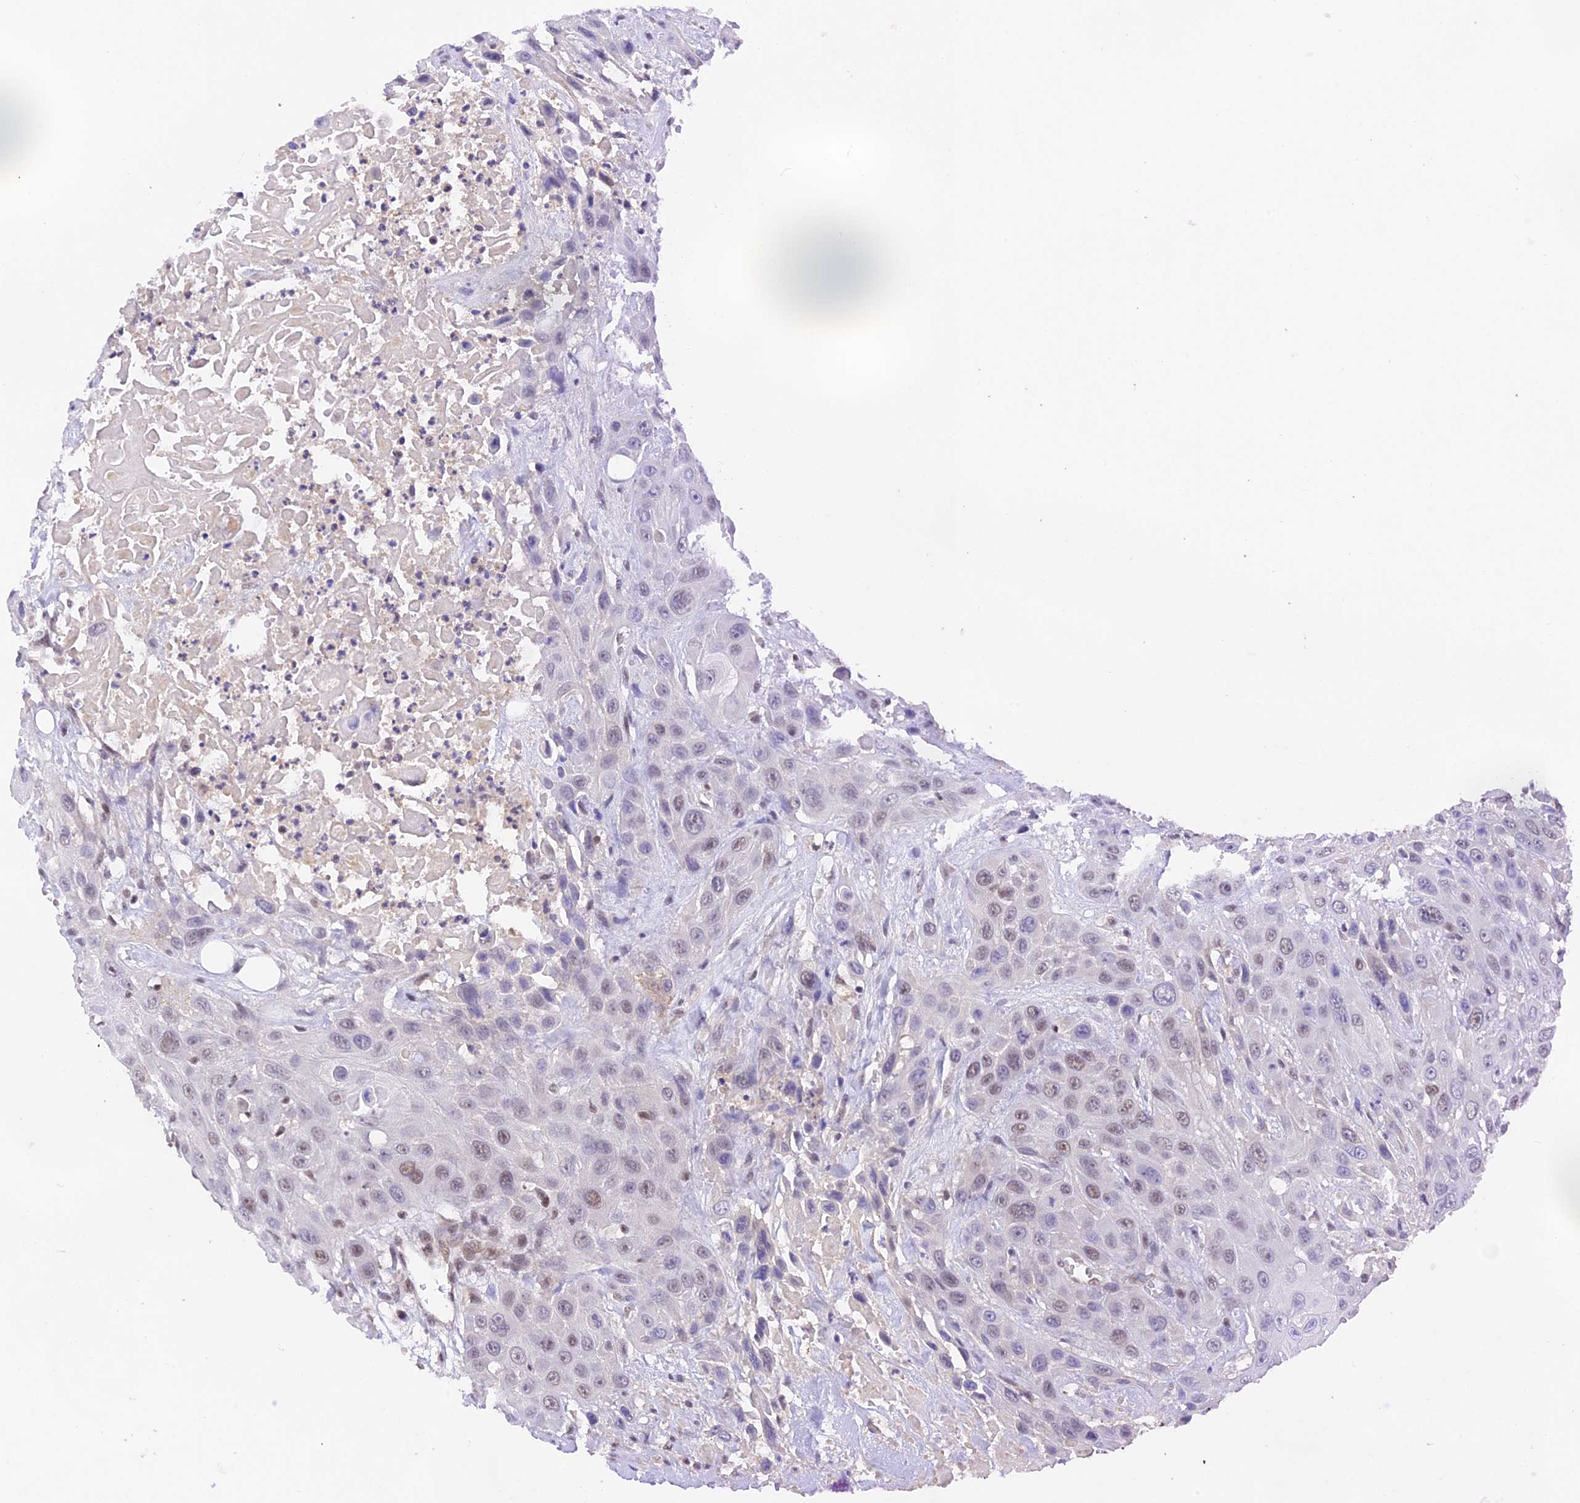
{"staining": {"intensity": "moderate", "quantity": "<25%", "location": "nuclear"}, "tissue": "head and neck cancer", "cell_type": "Tumor cells", "image_type": "cancer", "snomed": [{"axis": "morphology", "description": "Squamous cell carcinoma, NOS"}, {"axis": "topography", "description": "Head-Neck"}], "caption": "An immunohistochemistry (IHC) histopathology image of tumor tissue is shown. Protein staining in brown highlights moderate nuclear positivity in squamous cell carcinoma (head and neck) within tumor cells.", "gene": "THAP11", "patient": {"sex": "male", "age": 81}}